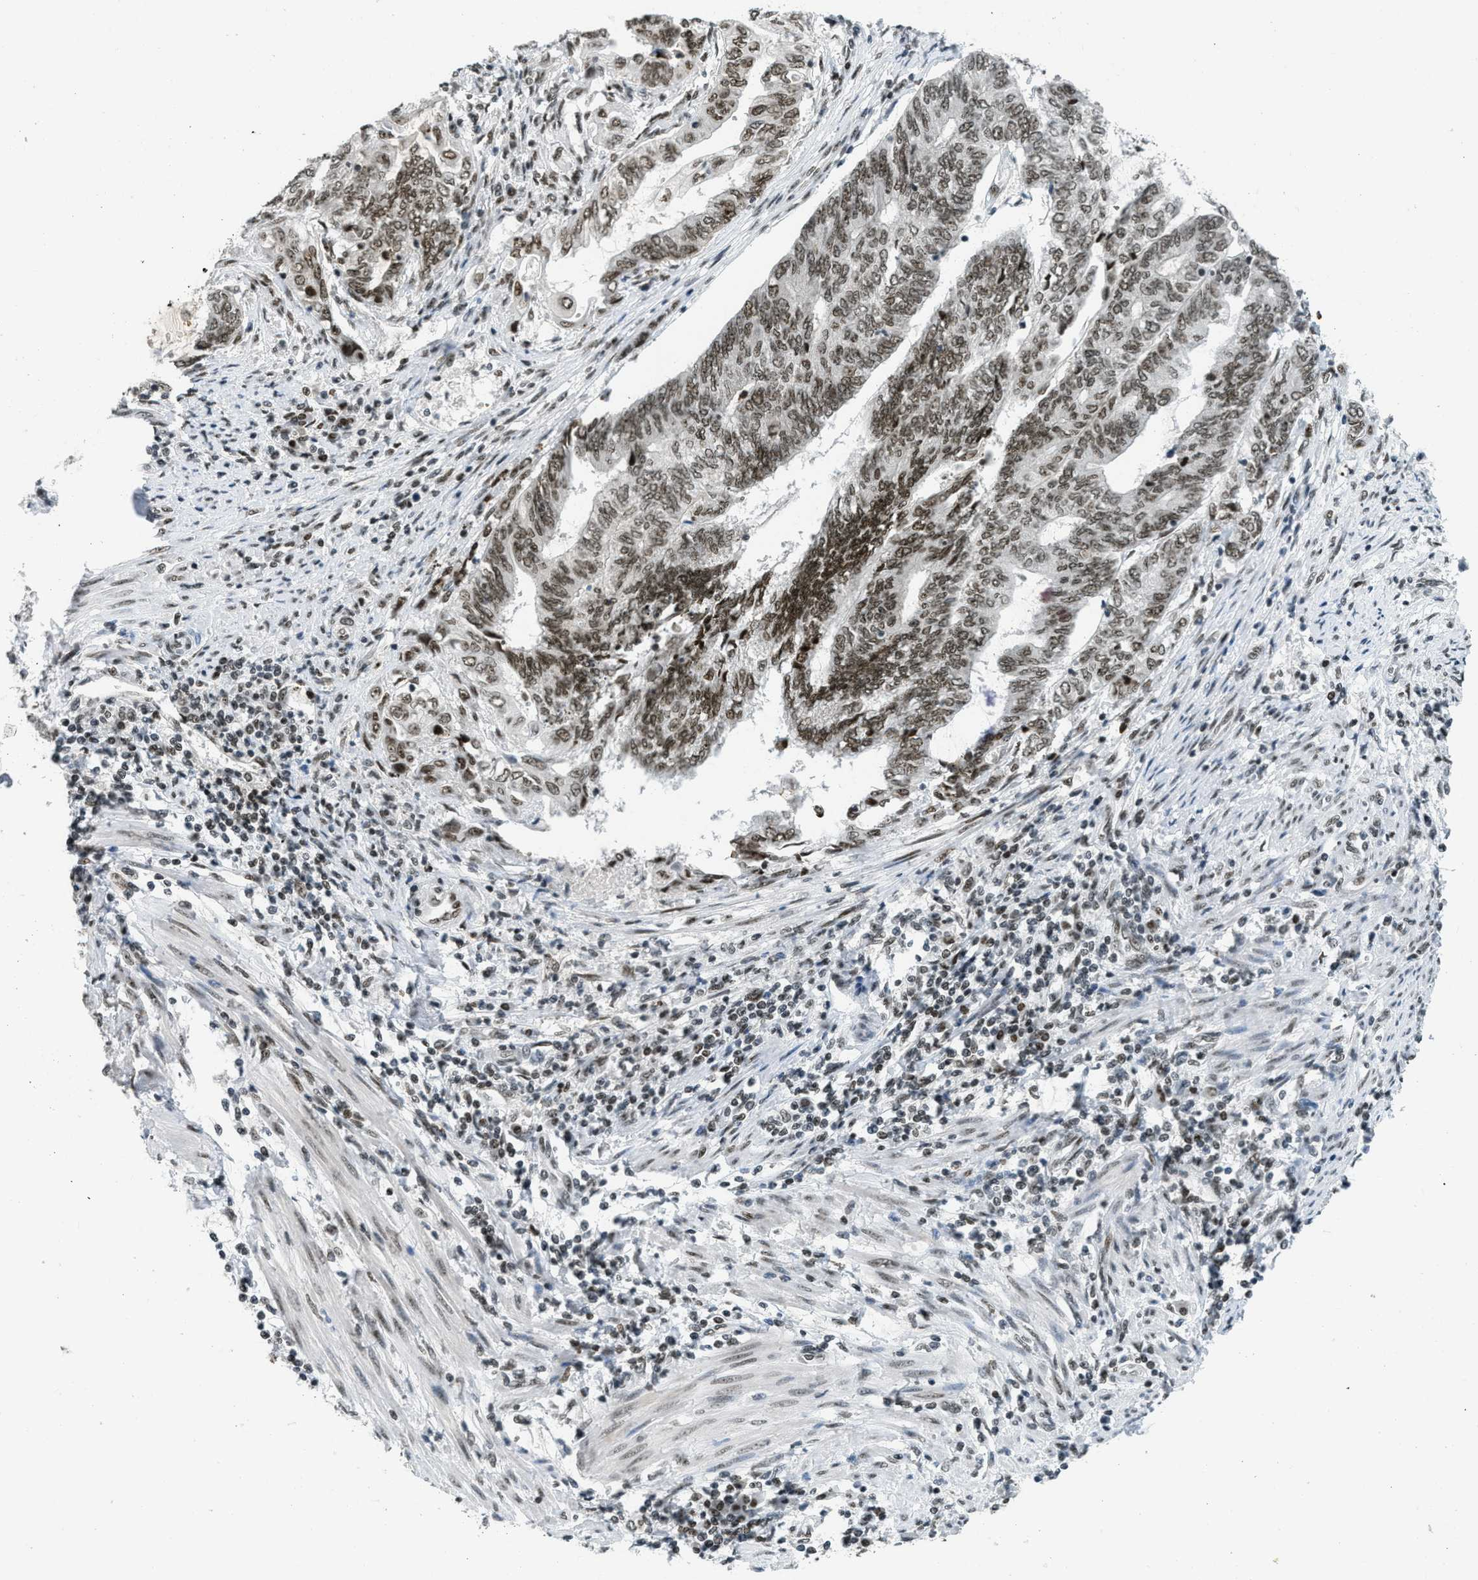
{"staining": {"intensity": "moderate", "quantity": ">75%", "location": "nuclear"}, "tissue": "endometrial cancer", "cell_type": "Tumor cells", "image_type": "cancer", "snomed": [{"axis": "morphology", "description": "Adenocarcinoma, NOS"}, {"axis": "topography", "description": "Uterus"}, {"axis": "topography", "description": "Endometrium"}], "caption": "DAB (3,3'-diaminobenzidine) immunohistochemical staining of human endometrial cancer (adenocarcinoma) demonstrates moderate nuclear protein positivity in about >75% of tumor cells.", "gene": "URB1", "patient": {"sex": "female", "age": 70}}